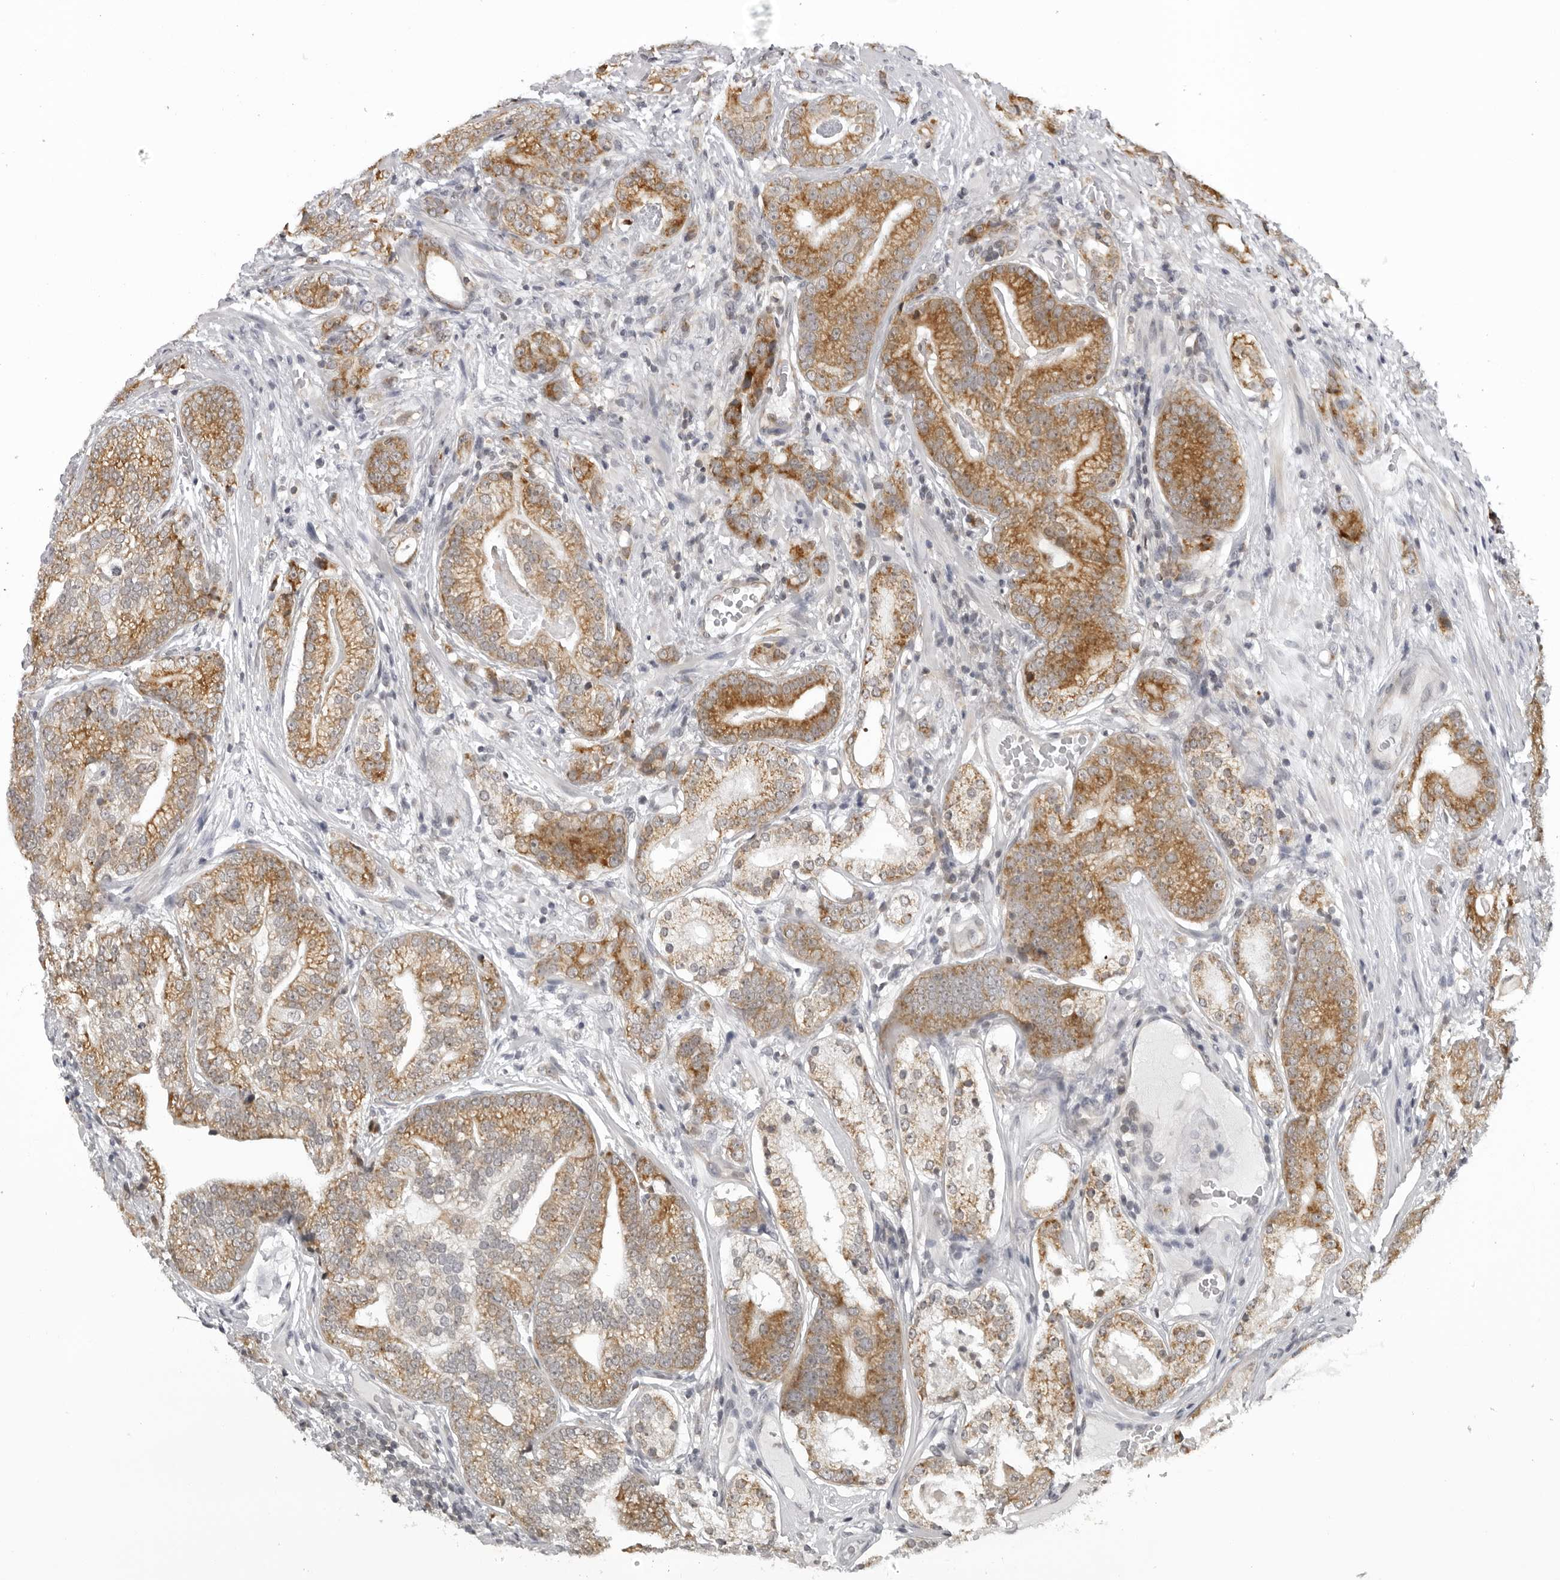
{"staining": {"intensity": "moderate", "quantity": ">75%", "location": "cytoplasmic/membranous"}, "tissue": "prostate cancer", "cell_type": "Tumor cells", "image_type": "cancer", "snomed": [{"axis": "morphology", "description": "Adenocarcinoma, High grade"}, {"axis": "topography", "description": "Prostate"}], "caption": "This histopathology image exhibits IHC staining of prostate high-grade adenocarcinoma, with medium moderate cytoplasmic/membranous staining in about >75% of tumor cells.", "gene": "MRPS15", "patient": {"sex": "male", "age": 57}}